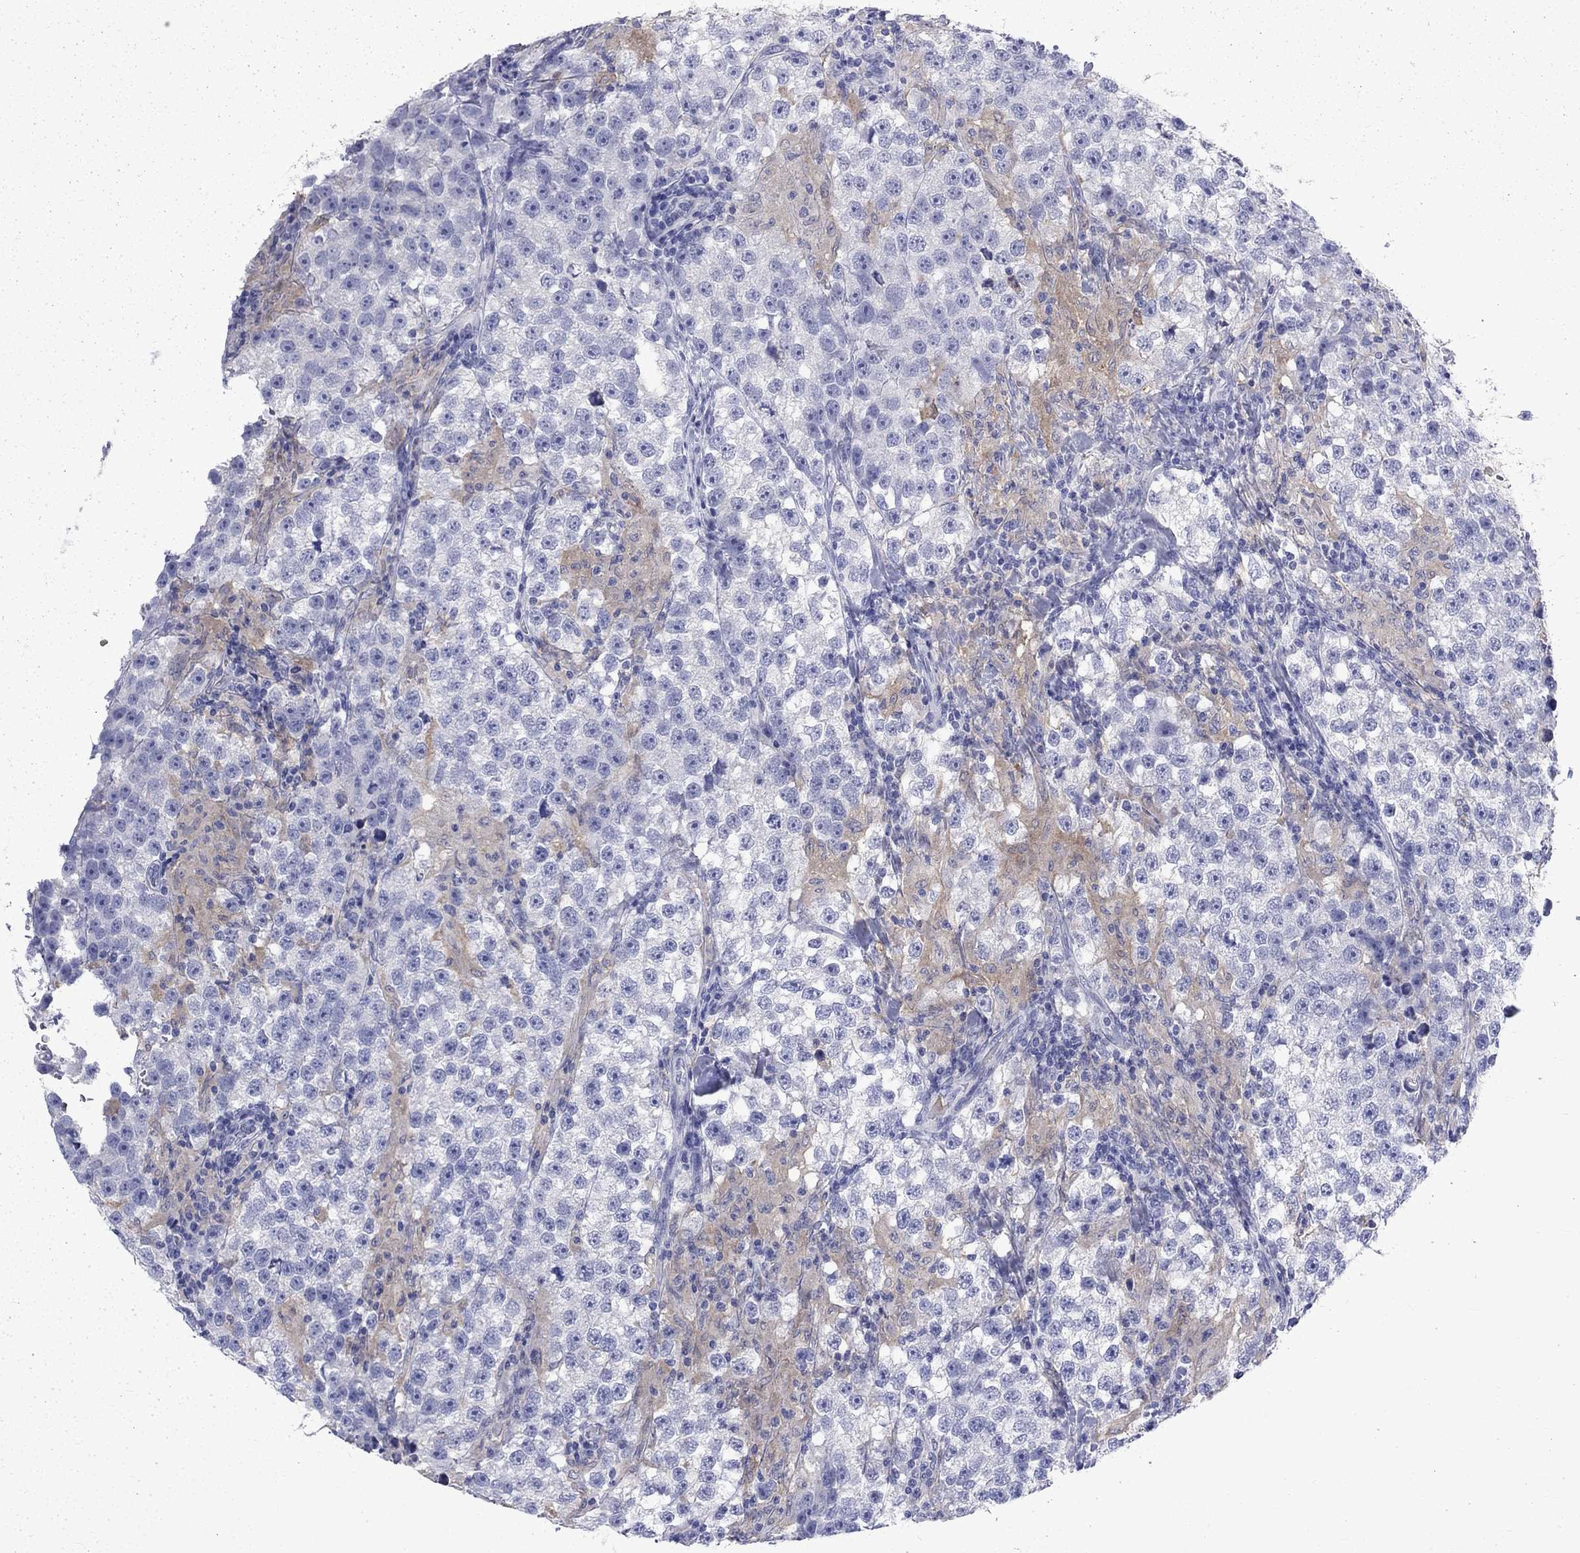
{"staining": {"intensity": "negative", "quantity": "none", "location": "none"}, "tissue": "testis cancer", "cell_type": "Tumor cells", "image_type": "cancer", "snomed": [{"axis": "morphology", "description": "Seminoma, NOS"}, {"axis": "topography", "description": "Testis"}], "caption": "IHC micrograph of neoplastic tissue: human seminoma (testis) stained with DAB (3,3'-diaminobenzidine) demonstrates no significant protein positivity in tumor cells.", "gene": "ENPP6", "patient": {"sex": "male", "age": 46}}